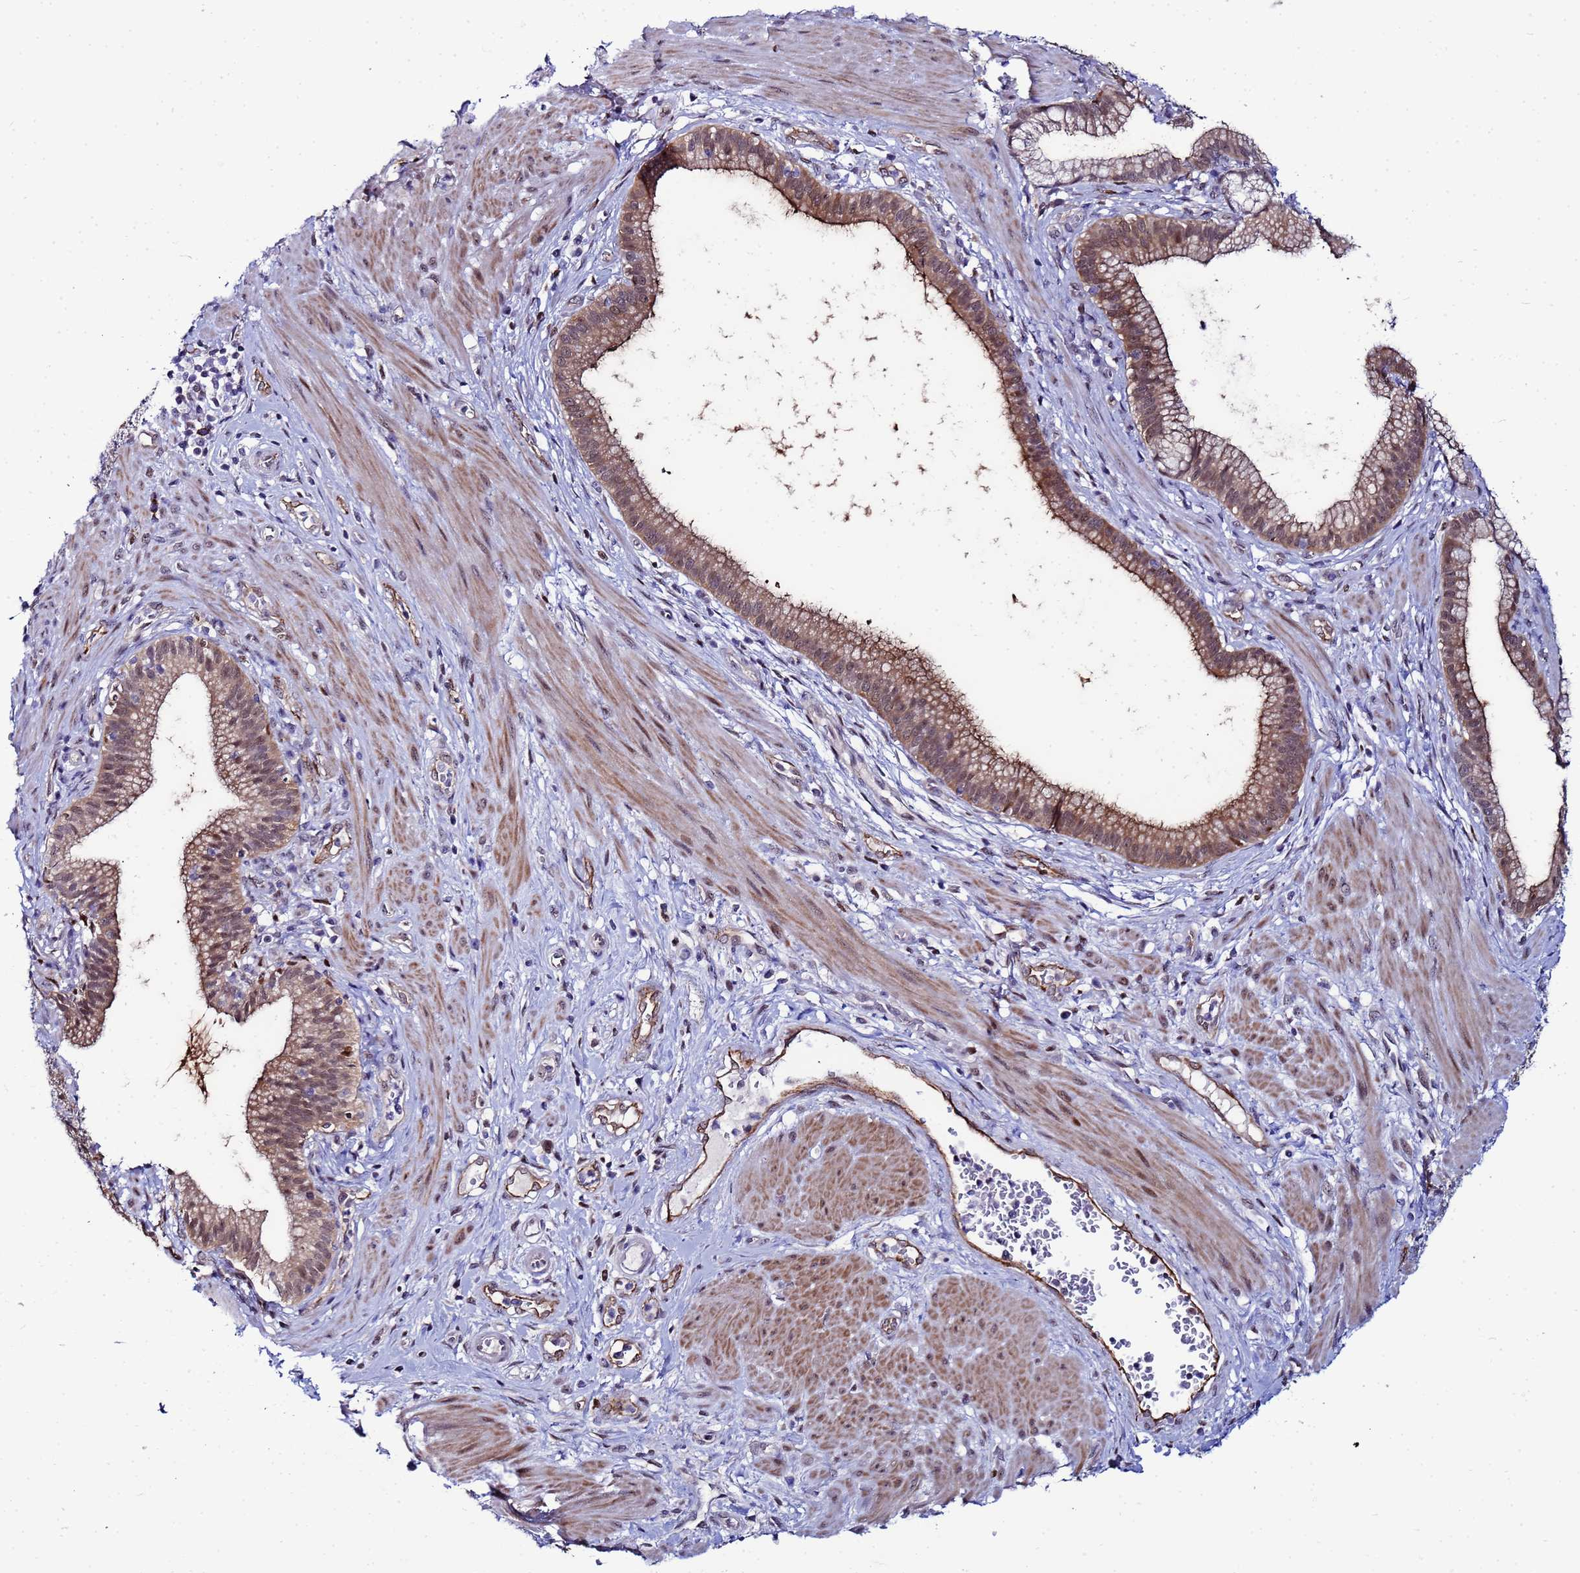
{"staining": {"intensity": "moderate", "quantity": ">75%", "location": "cytoplasmic/membranous,nuclear"}, "tissue": "pancreatic cancer", "cell_type": "Tumor cells", "image_type": "cancer", "snomed": [{"axis": "morphology", "description": "Adenocarcinoma, NOS"}, {"axis": "topography", "description": "Pancreas"}], "caption": "Pancreatic cancer (adenocarcinoma) stained with immunohistochemistry (IHC) exhibits moderate cytoplasmic/membranous and nuclear positivity in about >75% of tumor cells. The protein of interest is shown in brown color, while the nuclei are stained blue.", "gene": "SLC25A37", "patient": {"sex": "male", "age": 72}}